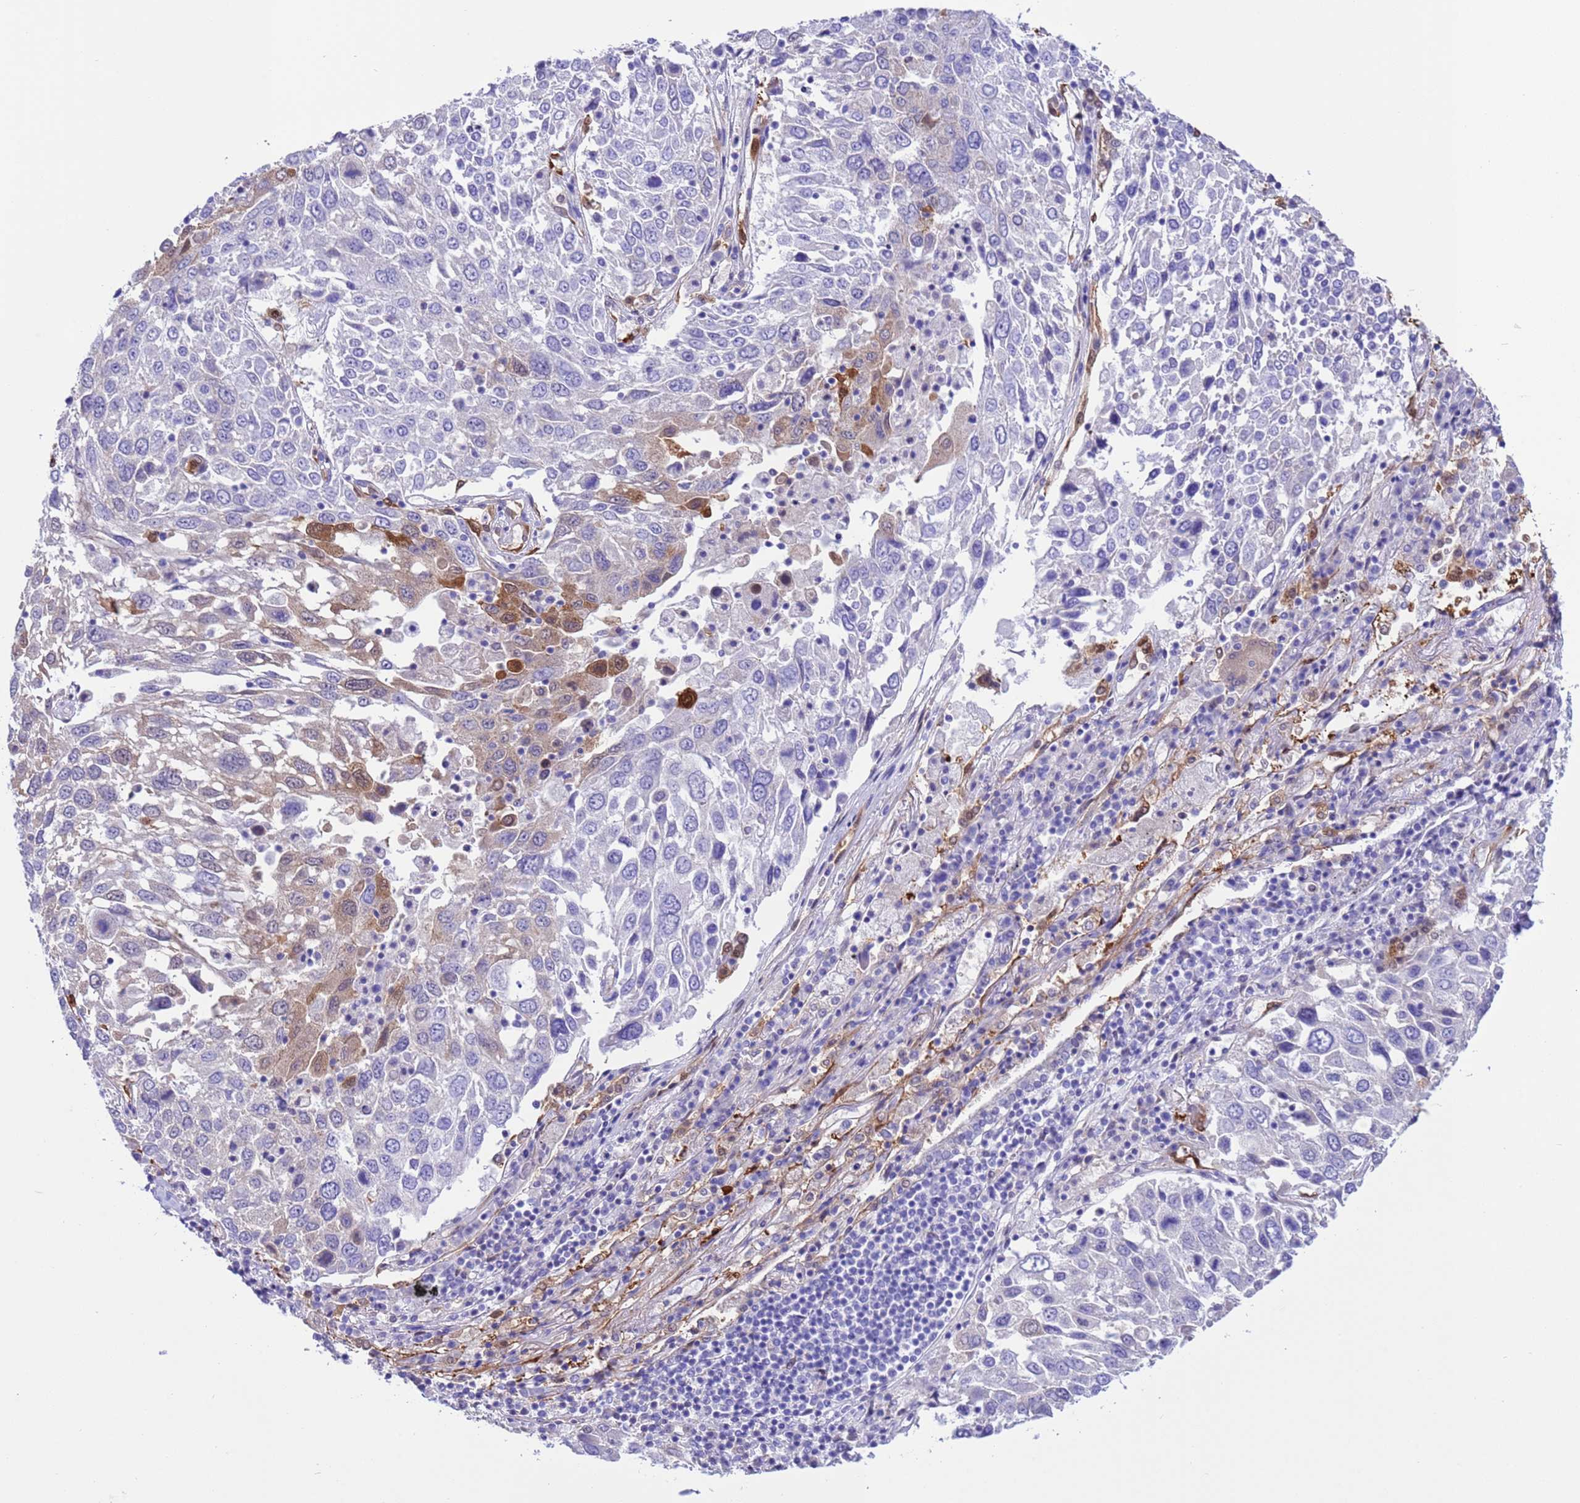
{"staining": {"intensity": "moderate", "quantity": "<25%", "location": "cytoplasmic/membranous"}, "tissue": "lung cancer", "cell_type": "Tumor cells", "image_type": "cancer", "snomed": [{"axis": "morphology", "description": "Squamous cell carcinoma, NOS"}, {"axis": "topography", "description": "Lung"}], "caption": "Protein expression analysis of lung cancer (squamous cell carcinoma) exhibits moderate cytoplasmic/membranous expression in about <25% of tumor cells. (DAB IHC with brightfield microscopy, high magnification).", "gene": "C6orf47", "patient": {"sex": "male", "age": 65}}